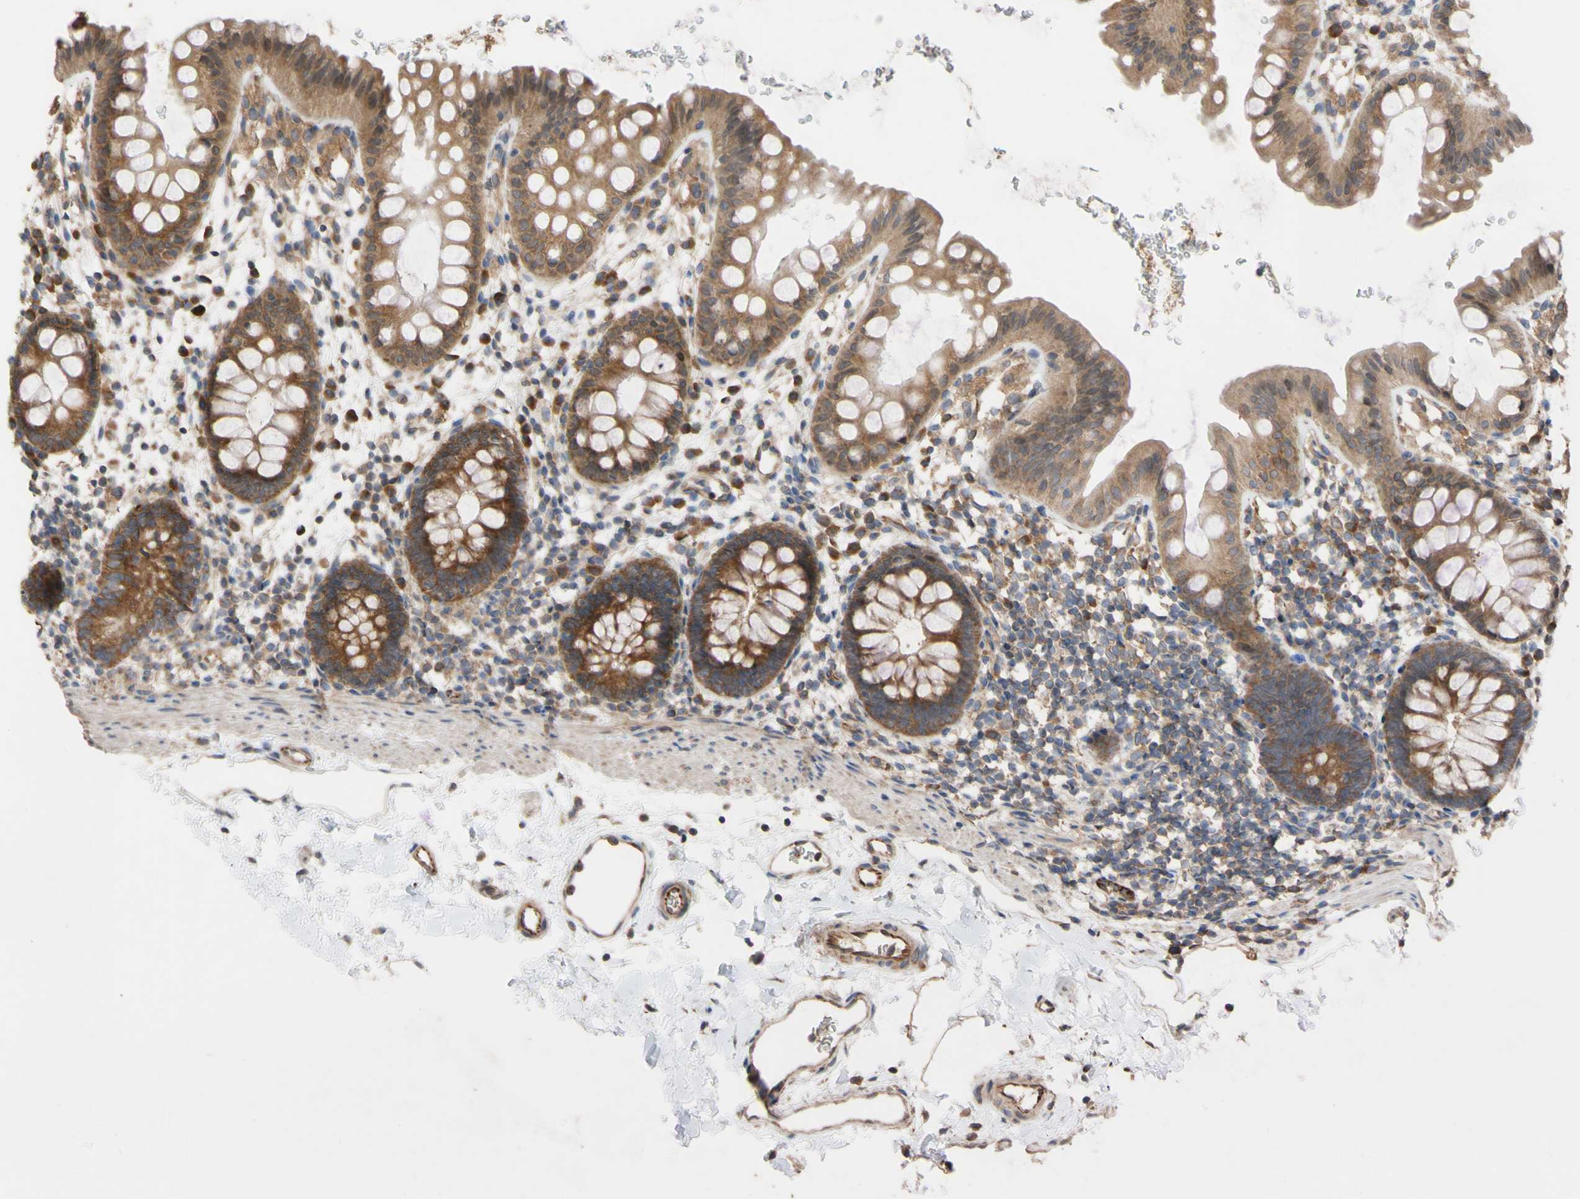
{"staining": {"intensity": "moderate", "quantity": ">75%", "location": "cytoplasmic/membranous"}, "tissue": "rectum", "cell_type": "Glandular cells", "image_type": "normal", "snomed": [{"axis": "morphology", "description": "Normal tissue, NOS"}, {"axis": "topography", "description": "Rectum"}], "caption": "Immunohistochemistry of unremarkable rectum exhibits medium levels of moderate cytoplasmic/membranous expression in approximately >75% of glandular cells. (DAB (3,3'-diaminobenzidine) = brown stain, brightfield microscopy at high magnification).", "gene": "EIF2S3", "patient": {"sex": "female", "age": 24}}